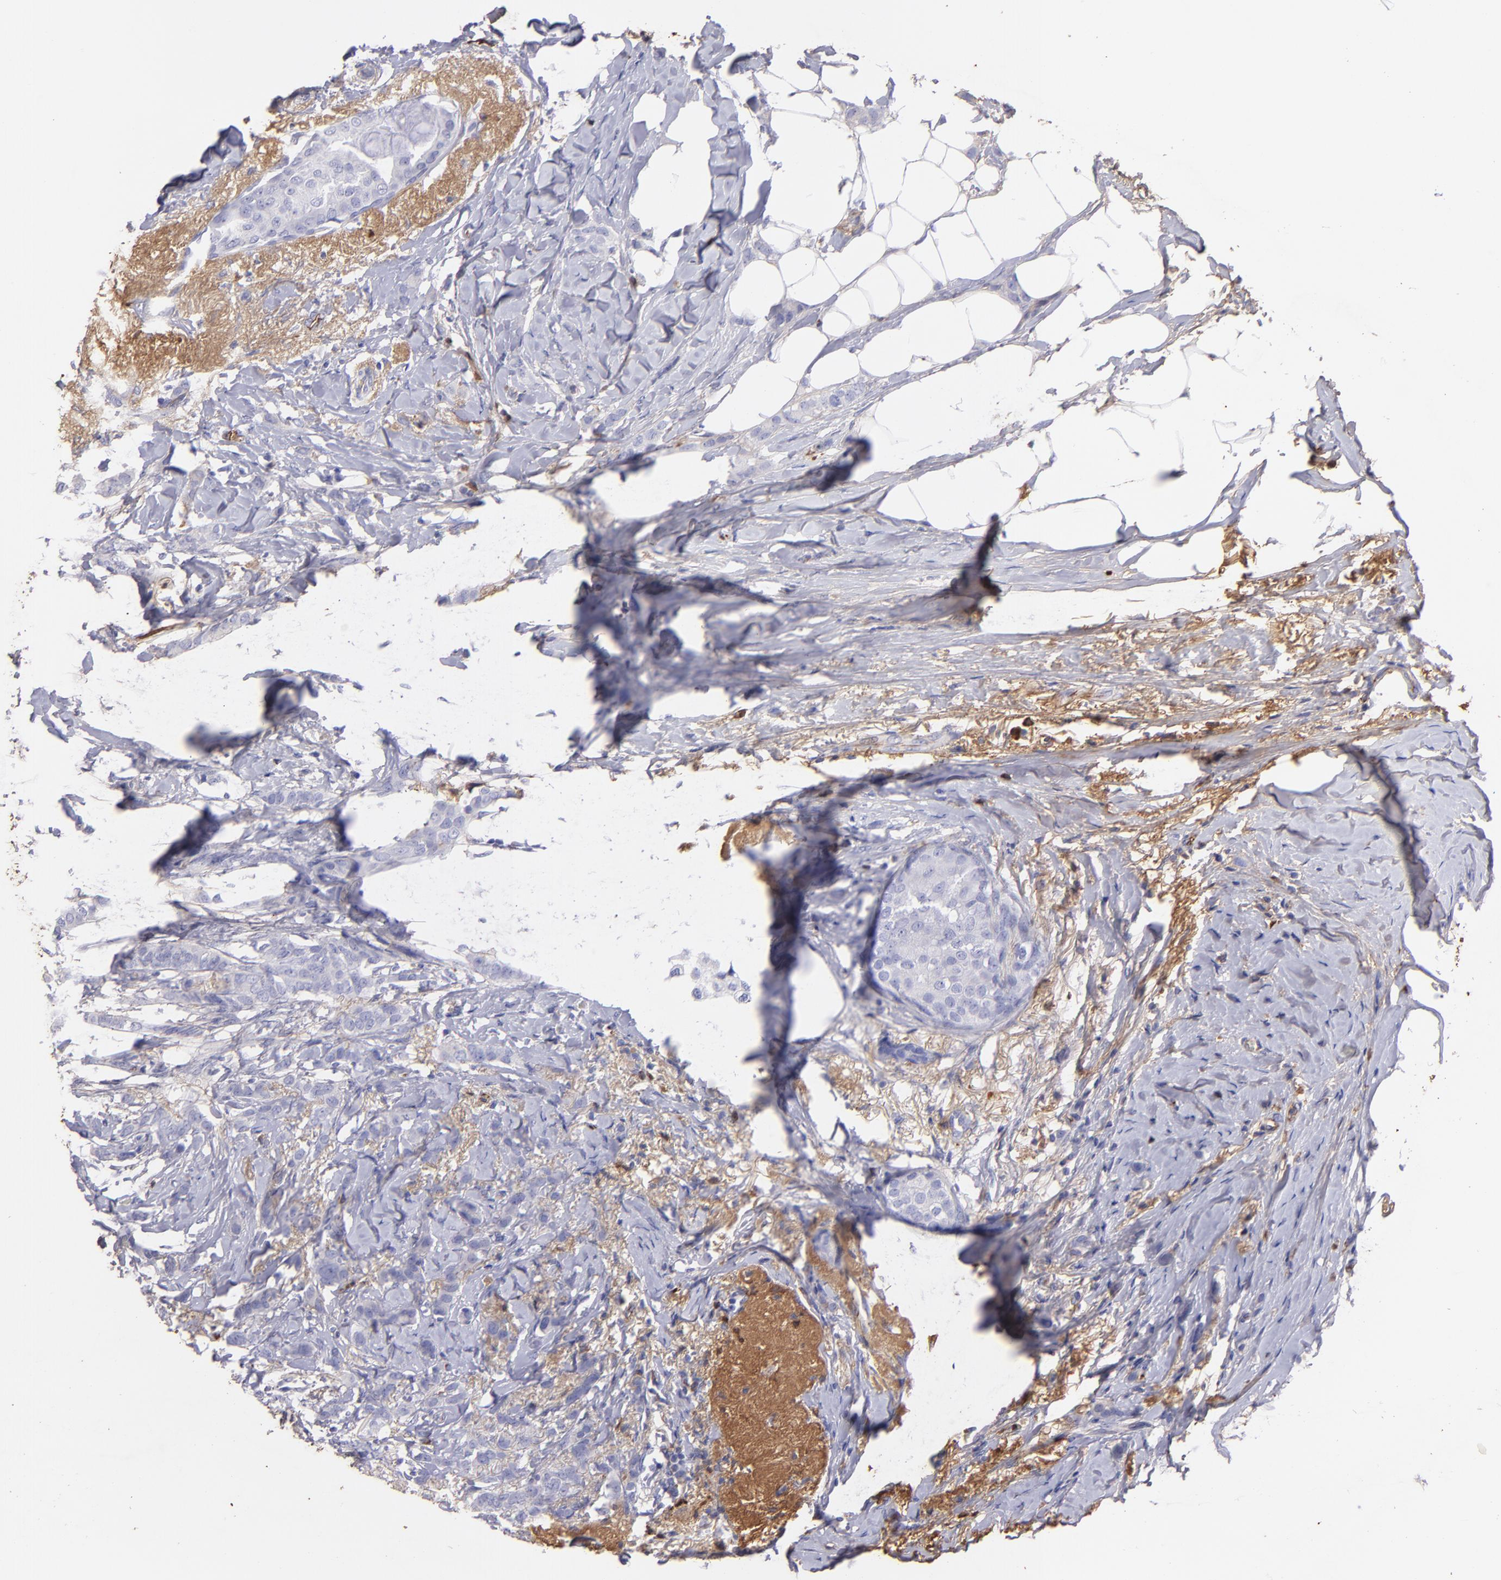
{"staining": {"intensity": "negative", "quantity": "none", "location": "none"}, "tissue": "breast cancer", "cell_type": "Tumor cells", "image_type": "cancer", "snomed": [{"axis": "morphology", "description": "Lobular carcinoma"}, {"axis": "topography", "description": "Breast"}], "caption": "Lobular carcinoma (breast) stained for a protein using IHC displays no staining tumor cells.", "gene": "FGB", "patient": {"sex": "female", "age": 55}}